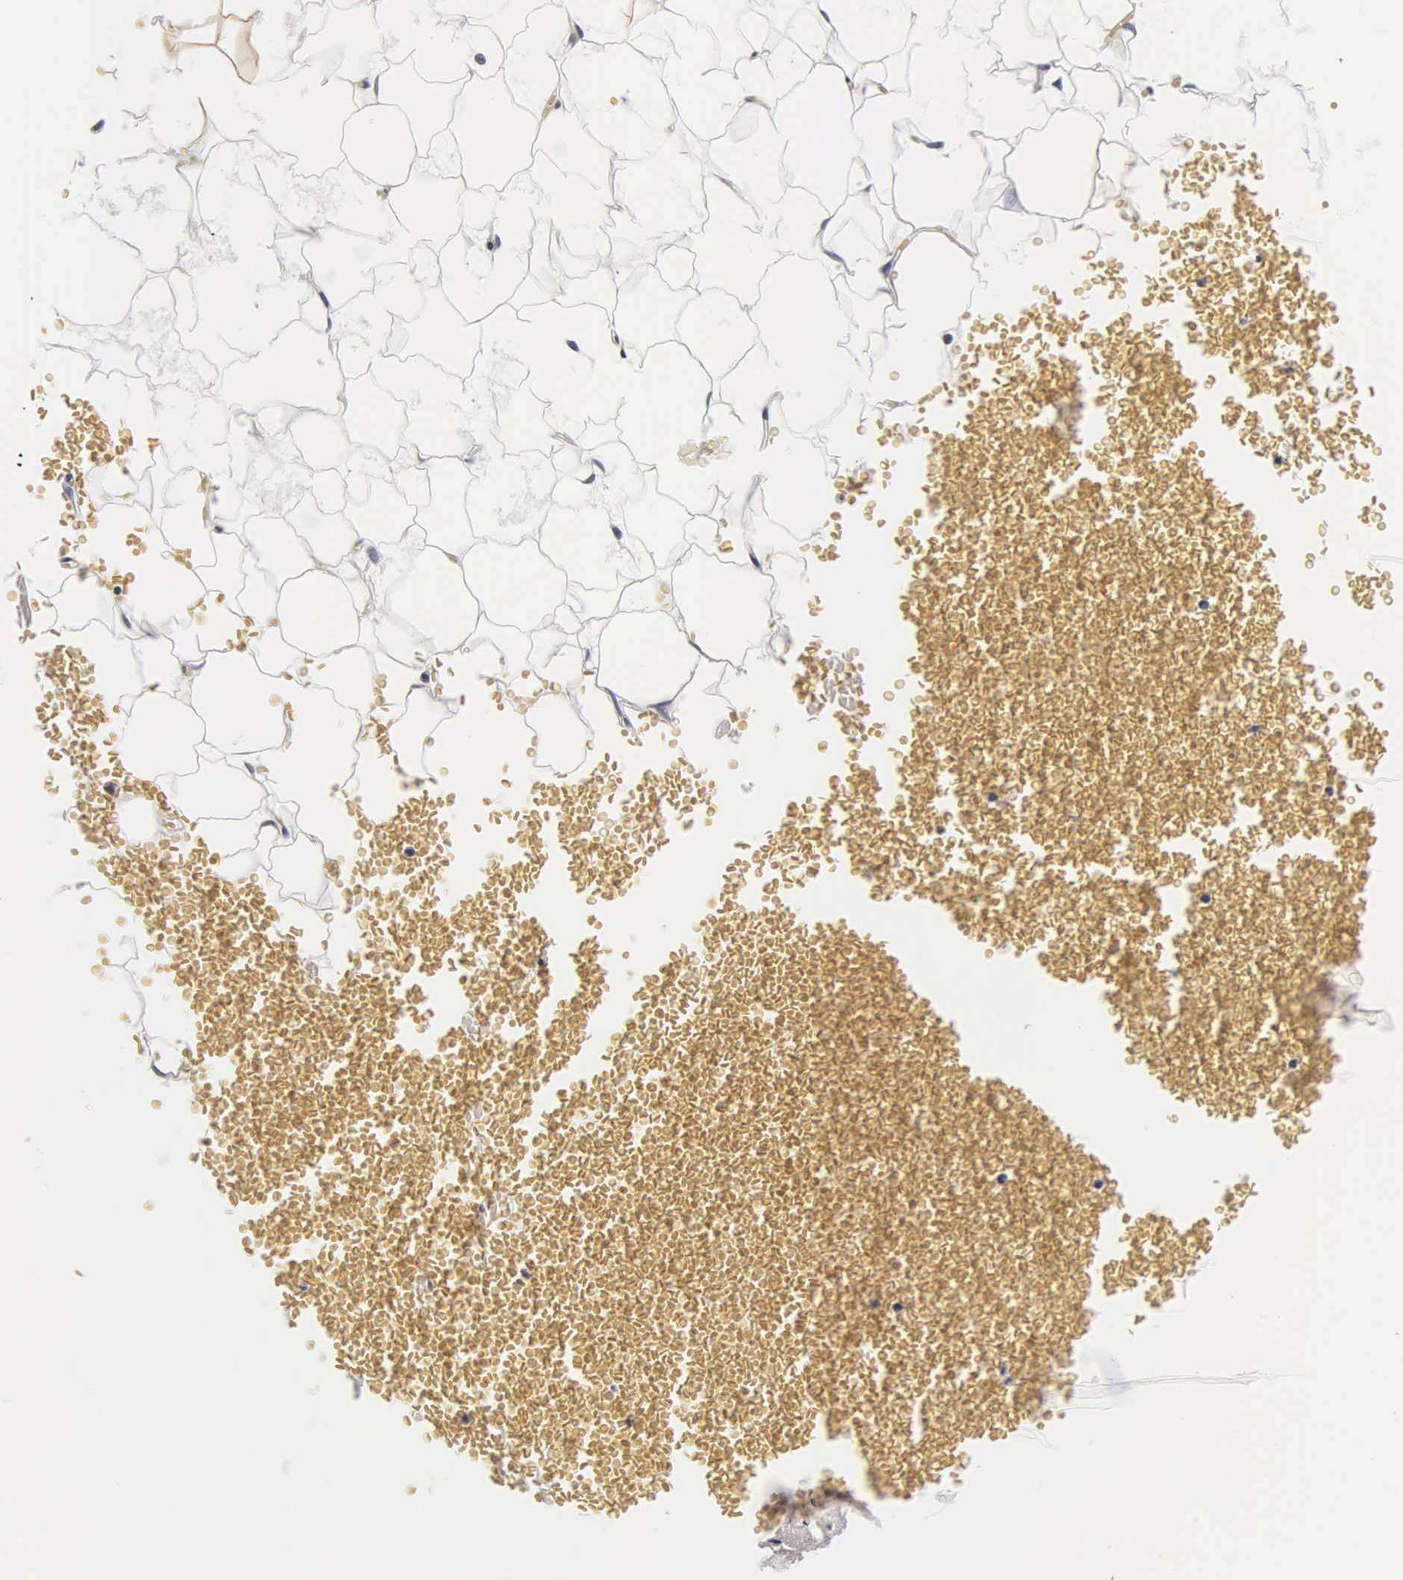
{"staining": {"intensity": "negative", "quantity": "none", "location": "none"}, "tissue": "adipose tissue", "cell_type": "Adipocytes", "image_type": "normal", "snomed": [{"axis": "morphology", "description": "Normal tissue, NOS"}, {"axis": "morphology", "description": "Inflammation, NOS"}, {"axis": "topography", "description": "Lymph node"}, {"axis": "topography", "description": "Peripheral nerve tissue"}], "caption": "Adipose tissue stained for a protein using immunohistochemistry displays no staining adipocytes.", "gene": "ACP3", "patient": {"sex": "male", "age": 52}}